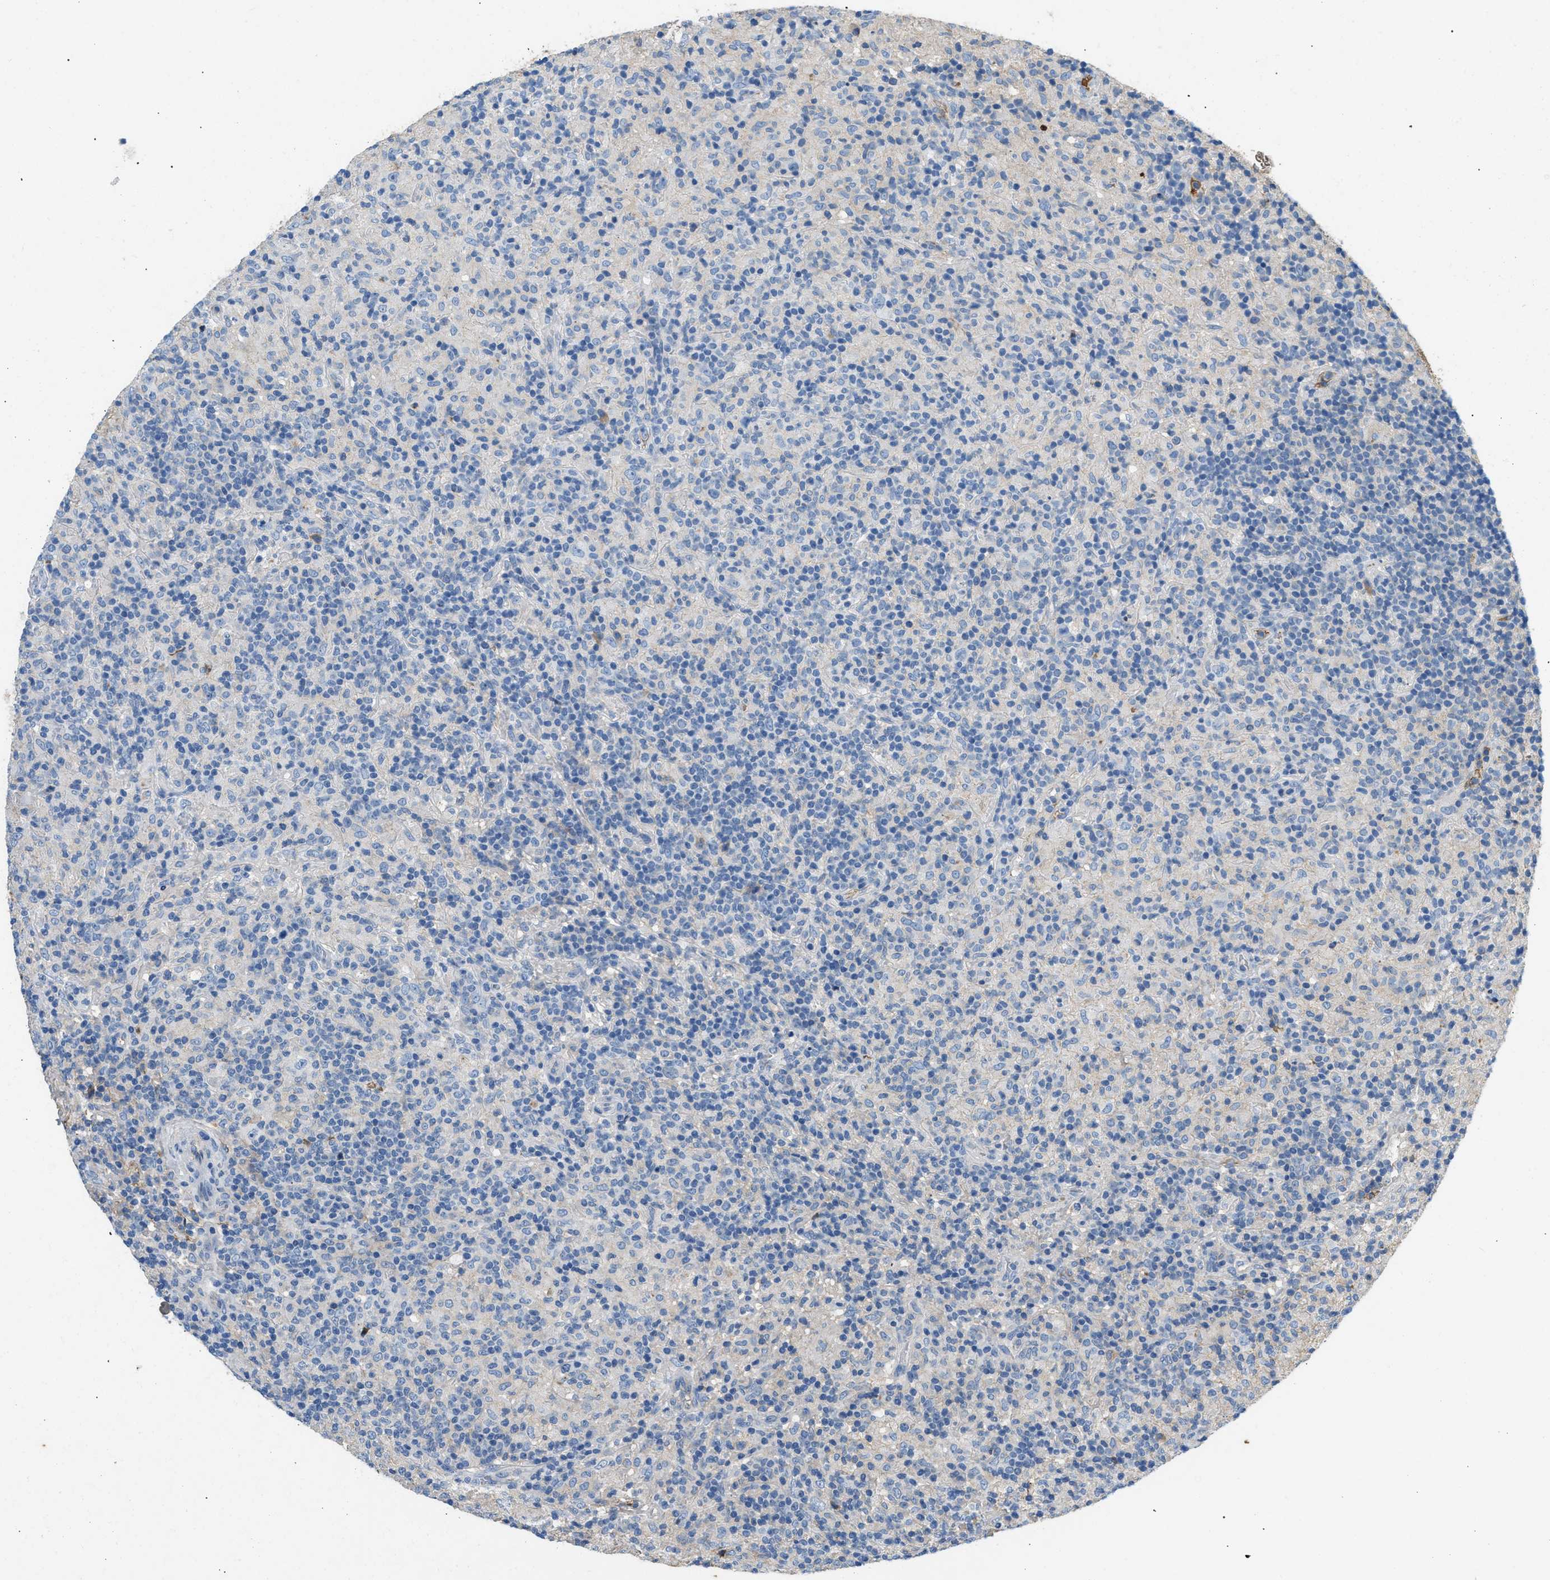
{"staining": {"intensity": "negative", "quantity": "none", "location": "none"}, "tissue": "lymphoma", "cell_type": "Tumor cells", "image_type": "cancer", "snomed": [{"axis": "morphology", "description": "Hodgkin's disease, NOS"}, {"axis": "topography", "description": "Lymph node"}], "caption": "Hodgkin's disease was stained to show a protein in brown. There is no significant positivity in tumor cells.", "gene": "STC1", "patient": {"sex": "male", "age": 70}}